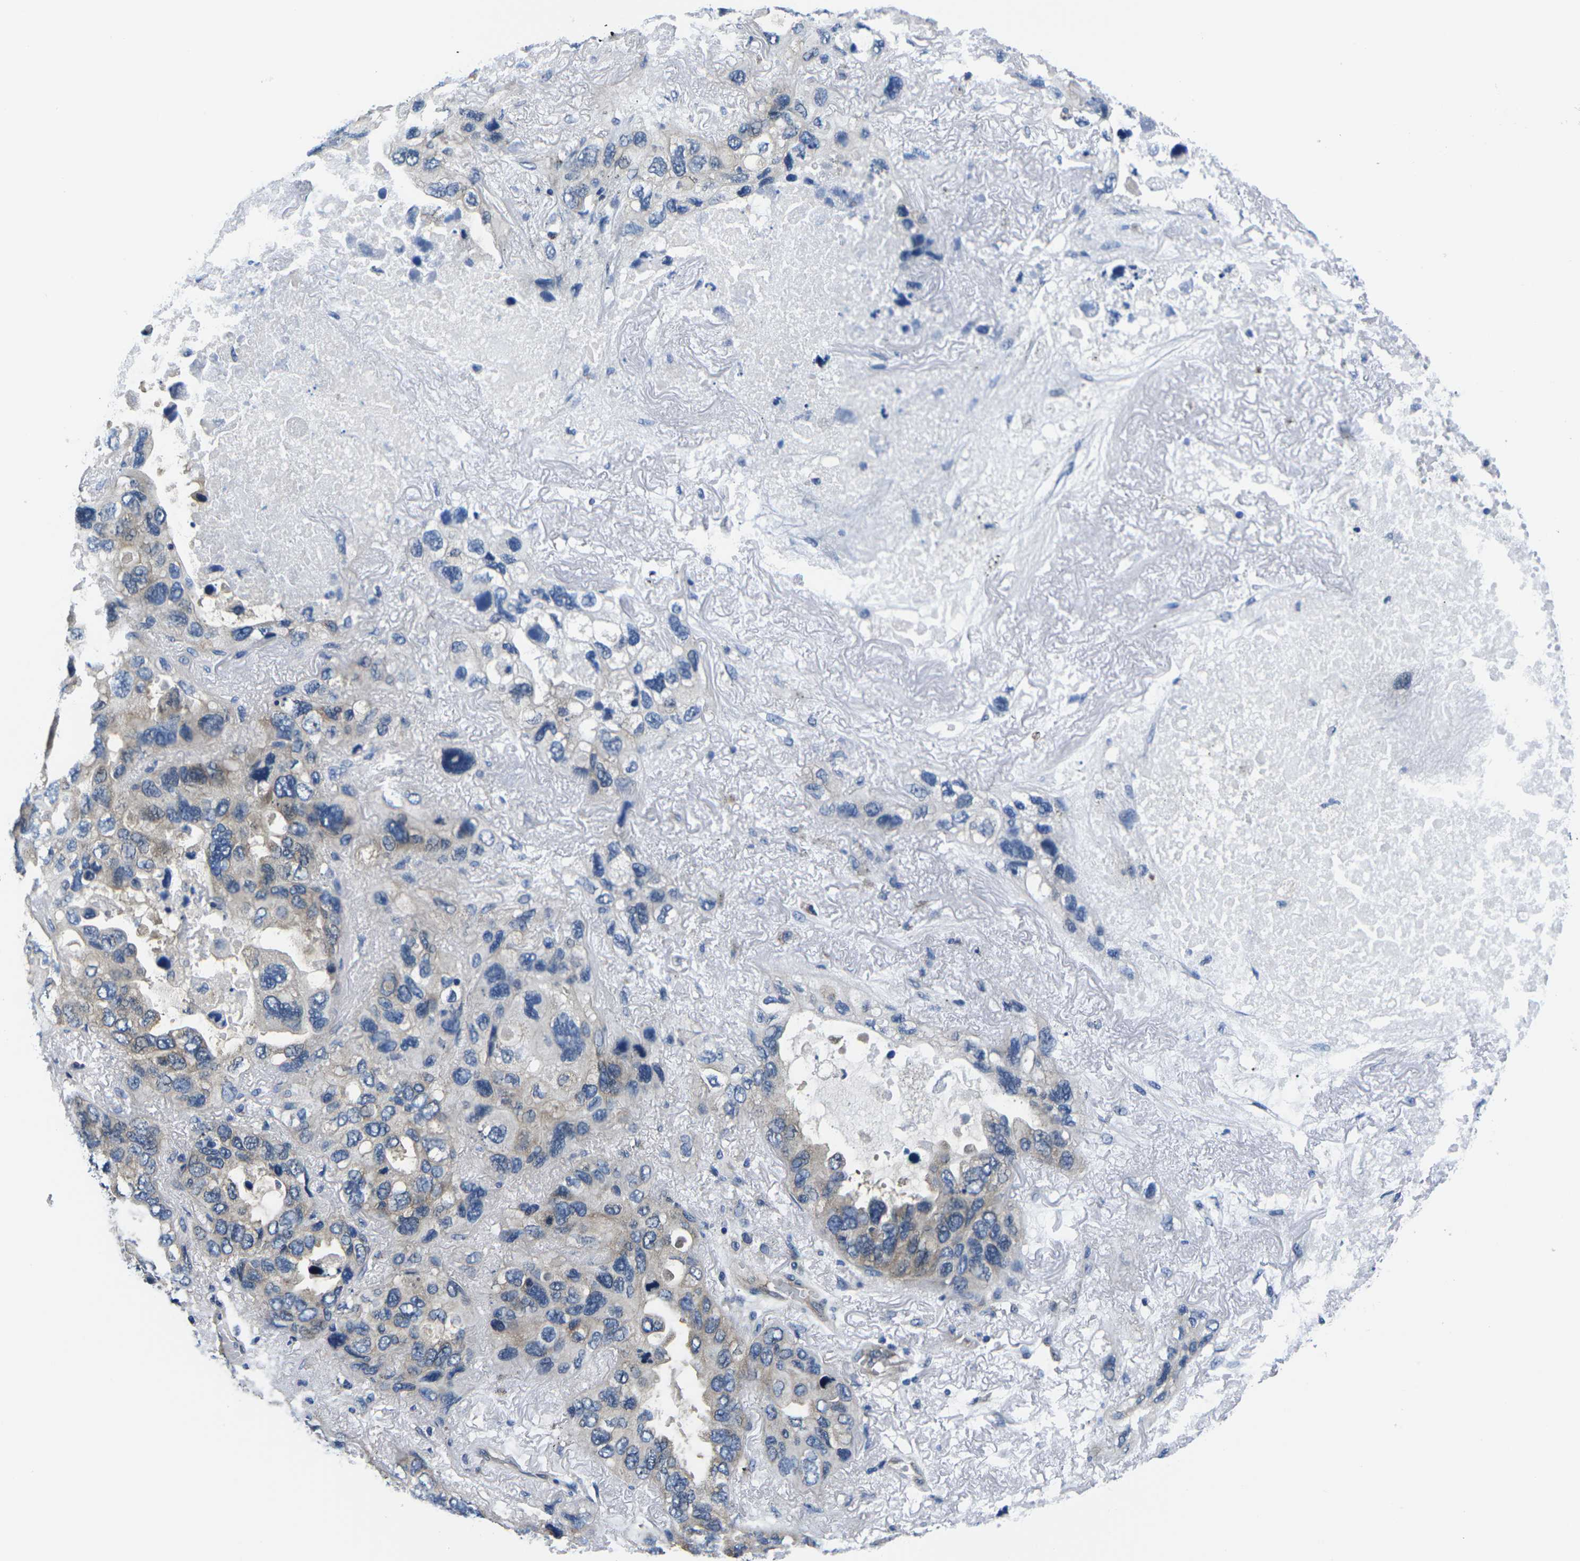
{"staining": {"intensity": "negative", "quantity": "none", "location": "none"}, "tissue": "lung cancer", "cell_type": "Tumor cells", "image_type": "cancer", "snomed": [{"axis": "morphology", "description": "Squamous cell carcinoma, NOS"}, {"axis": "topography", "description": "Lung"}], "caption": "Immunohistochemical staining of lung cancer (squamous cell carcinoma) demonstrates no significant expression in tumor cells.", "gene": "GSK3B", "patient": {"sex": "female", "age": 73}}